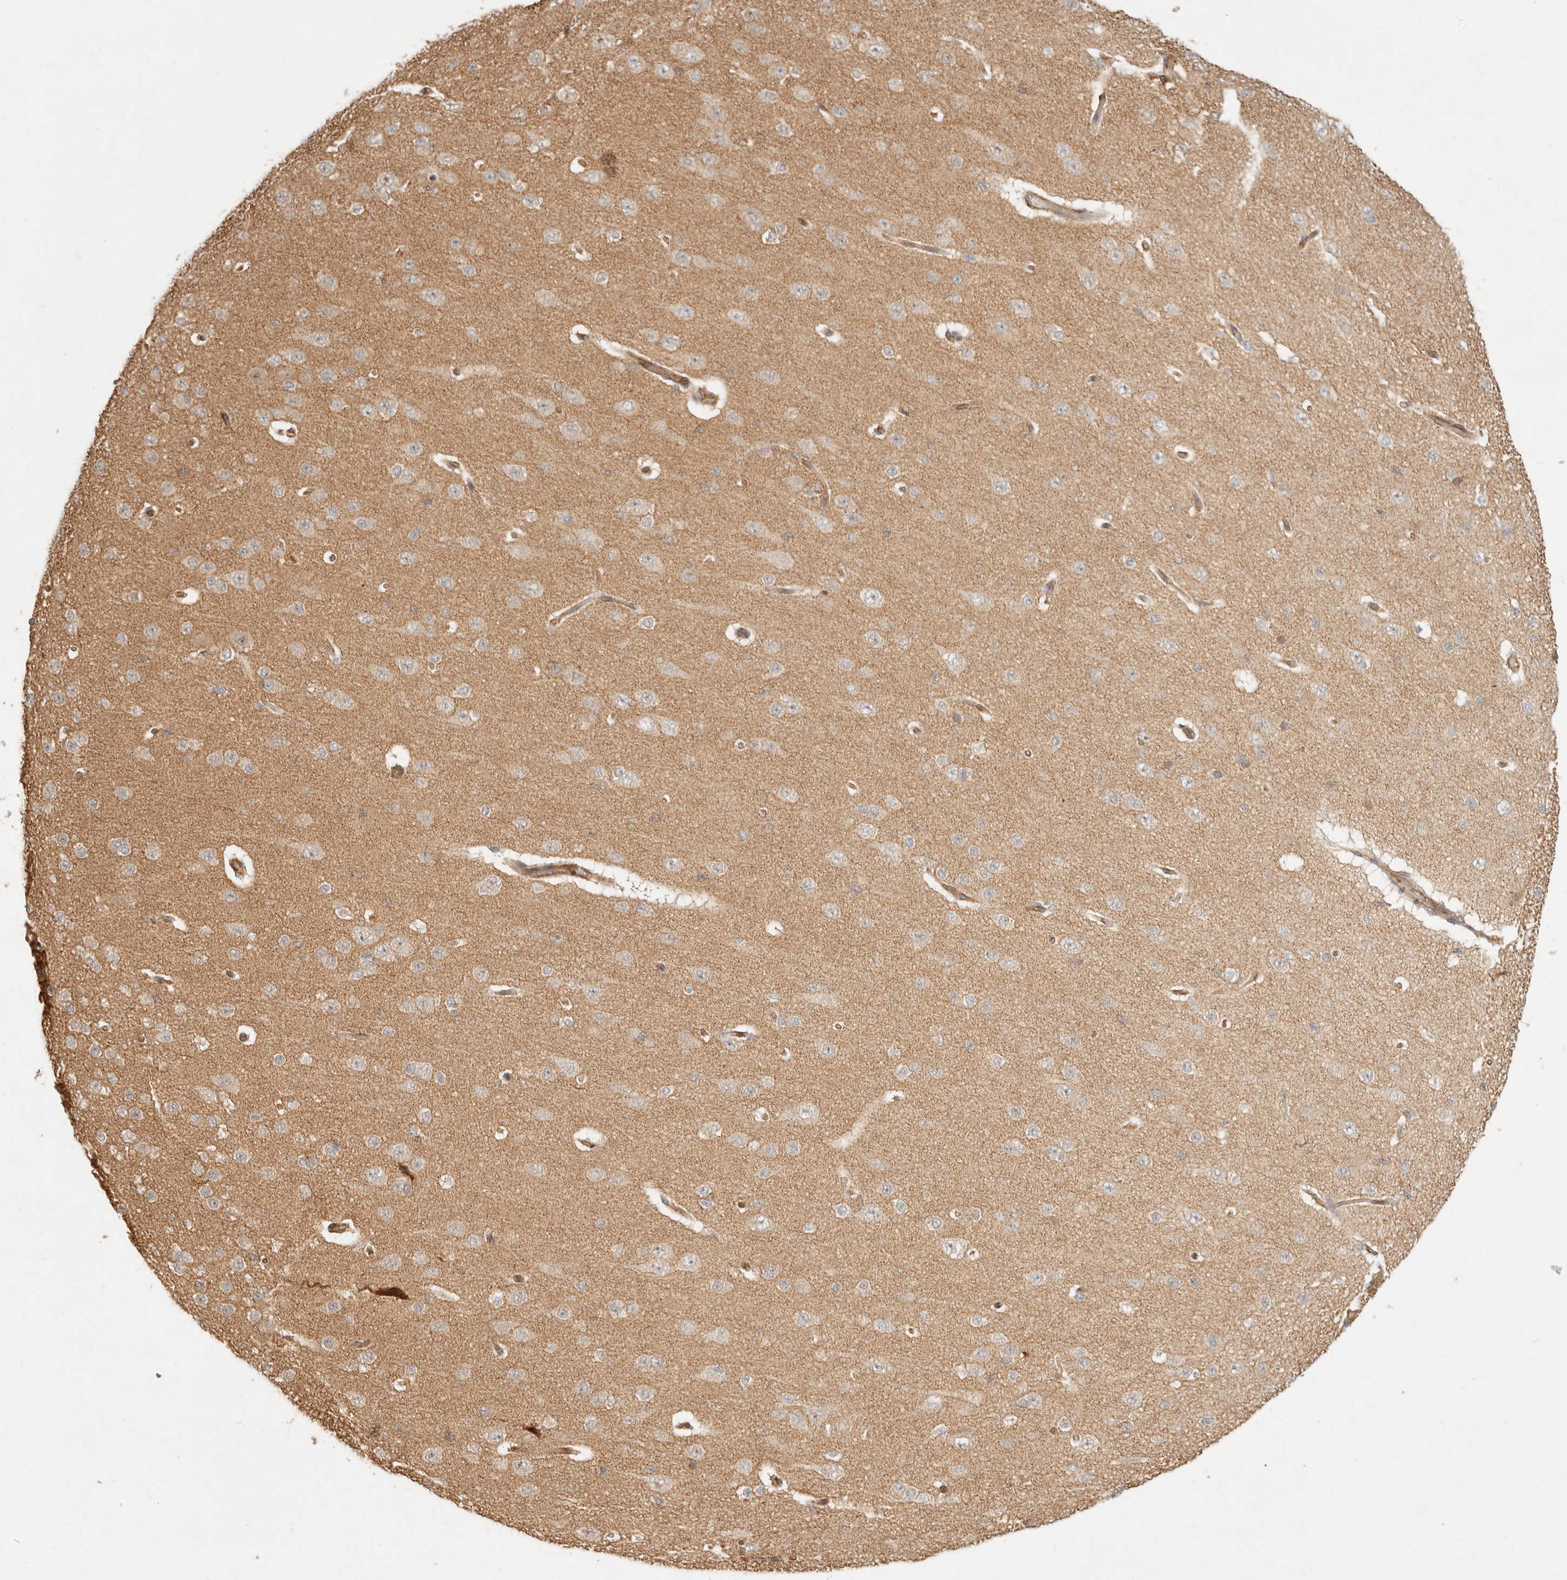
{"staining": {"intensity": "moderate", "quantity": ">75%", "location": "cytoplasmic/membranous"}, "tissue": "cerebral cortex", "cell_type": "Endothelial cells", "image_type": "normal", "snomed": [{"axis": "morphology", "description": "Normal tissue, NOS"}, {"axis": "morphology", "description": "Developmental malformation"}, {"axis": "topography", "description": "Cerebral cortex"}], "caption": "Benign cerebral cortex was stained to show a protein in brown. There is medium levels of moderate cytoplasmic/membranous positivity in approximately >75% of endothelial cells.", "gene": "KLHL38", "patient": {"sex": "female", "age": 30}}